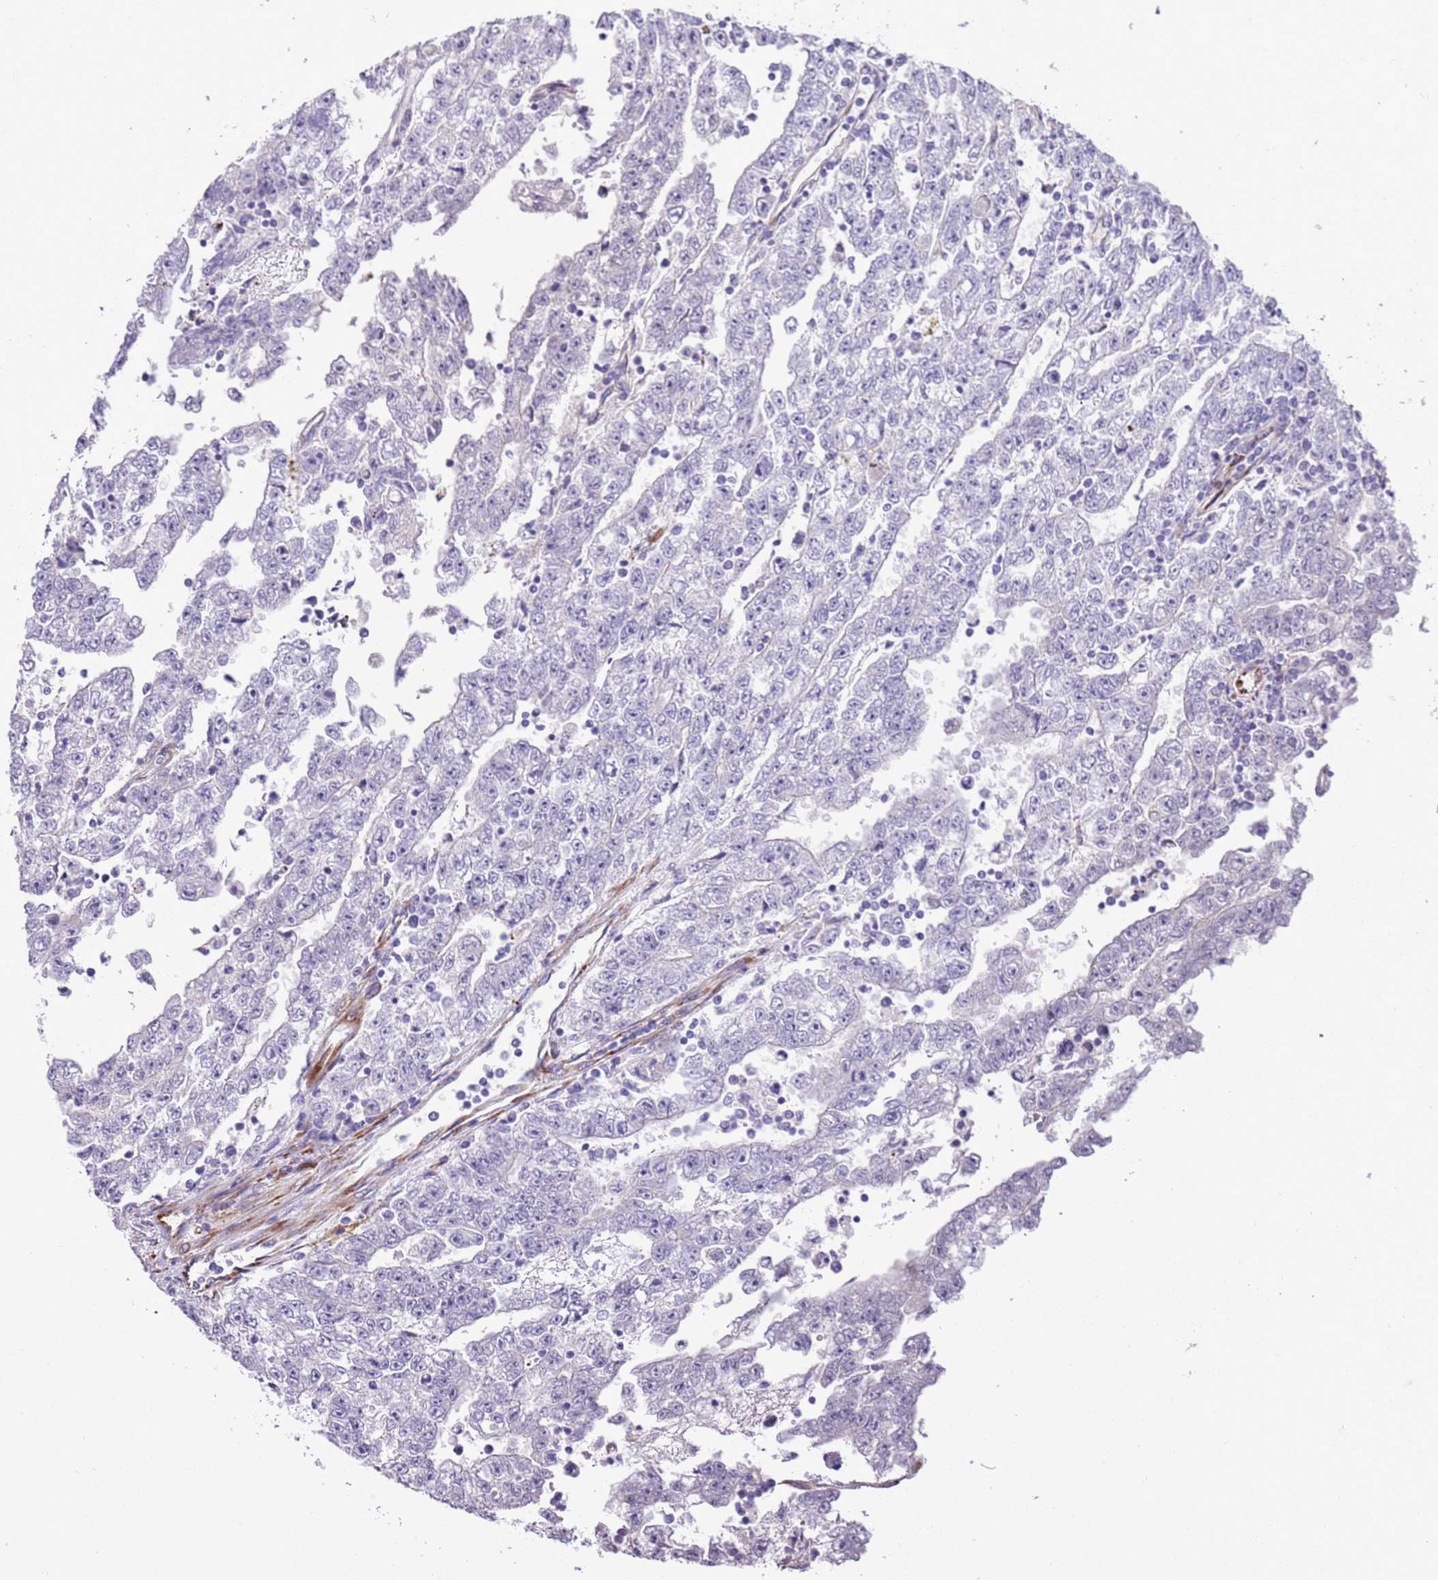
{"staining": {"intensity": "negative", "quantity": "none", "location": "none"}, "tissue": "testis cancer", "cell_type": "Tumor cells", "image_type": "cancer", "snomed": [{"axis": "morphology", "description": "Carcinoma, Embryonal, NOS"}, {"axis": "topography", "description": "Testis"}], "caption": "There is no significant expression in tumor cells of testis embryonal carcinoma.", "gene": "MRPL32", "patient": {"sex": "male", "age": 25}}